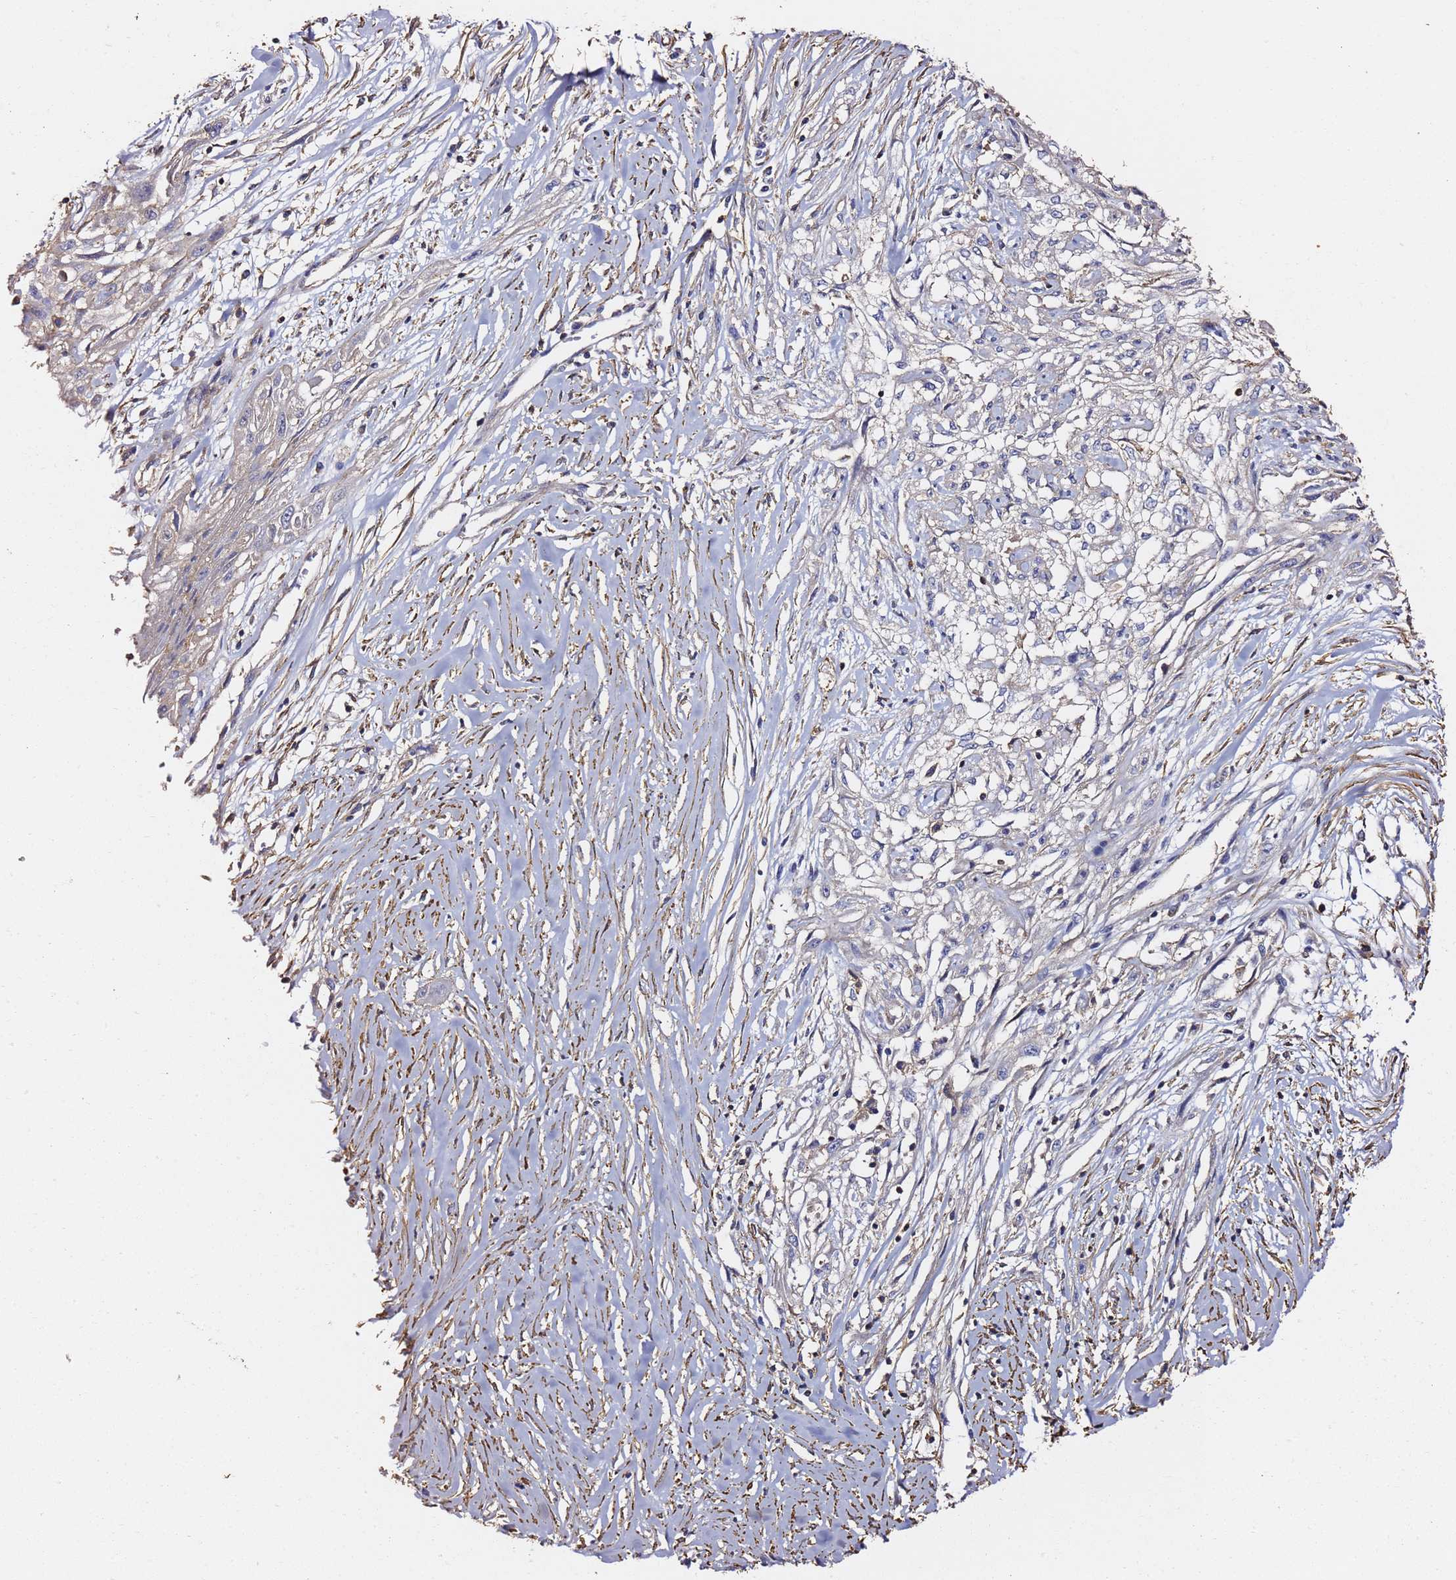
{"staining": {"intensity": "negative", "quantity": "none", "location": "none"}, "tissue": "skin cancer", "cell_type": "Tumor cells", "image_type": "cancer", "snomed": [{"axis": "morphology", "description": "Squamous cell carcinoma, NOS"}, {"axis": "morphology", "description": "Squamous cell carcinoma, metastatic, NOS"}, {"axis": "topography", "description": "Skin"}, {"axis": "topography", "description": "Lymph node"}], "caption": "The histopathology image demonstrates no staining of tumor cells in squamous cell carcinoma (skin).", "gene": "ZFP36L2", "patient": {"sex": "male", "age": 75}}